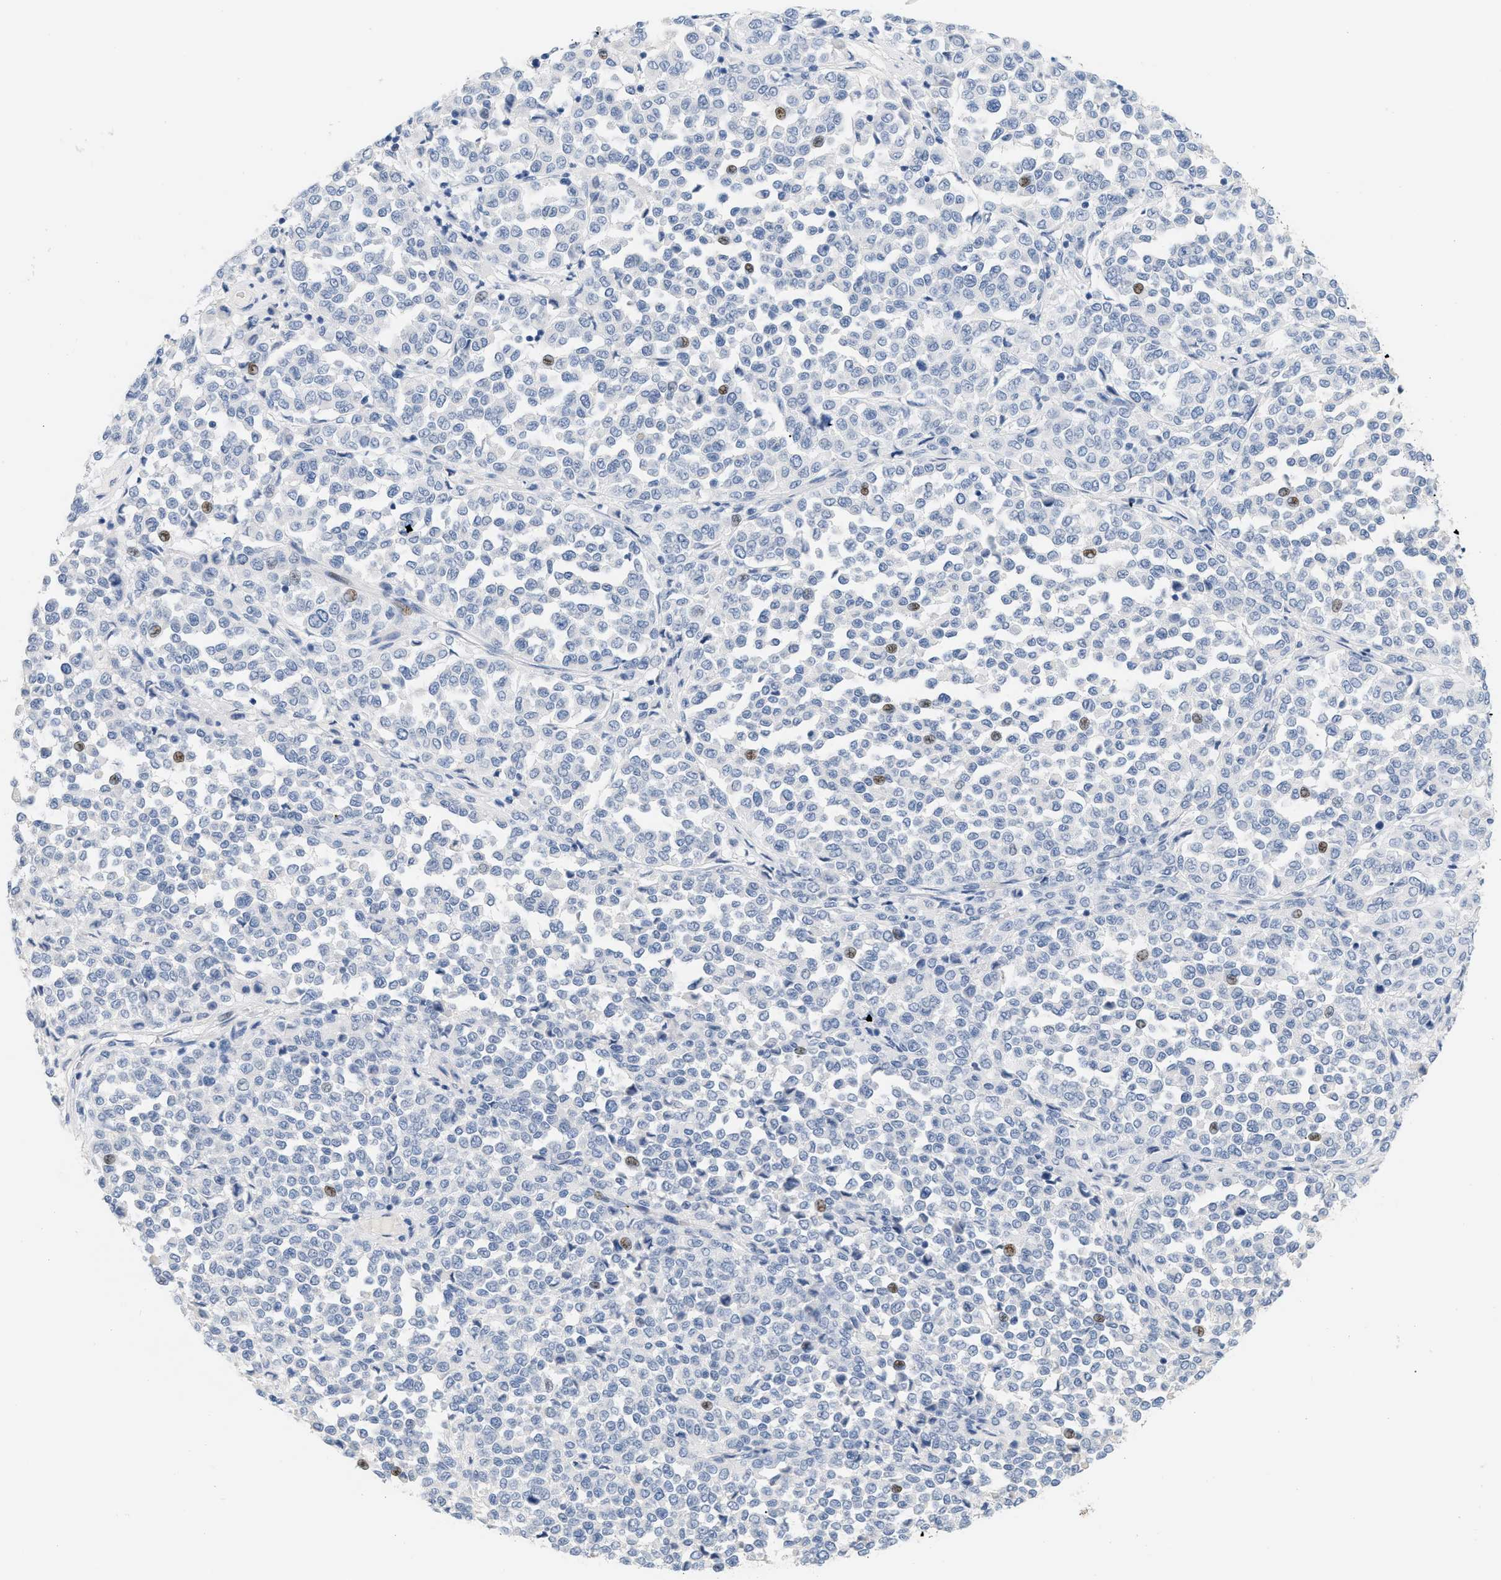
{"staining": {"intensity": "moderate", "quantity": "<25%", "location": "nuclear"}, "tissue": "melanoma", "cell_type": "Tumor cells", "image_type": "cancer", "snomed": [{"axis": "morphology", "description": "Malignant melanoma, Metastatic site"}, {"axis": "topography", "description": "Pancreas"}], "caption": "There is low levels of moderate nuclear positivity in tumor cells of melanoma, as demonstrated by immunohistochemical staining (brown color).", "gene": "CFH", "patient": {"sex": "female", "age": 30}}